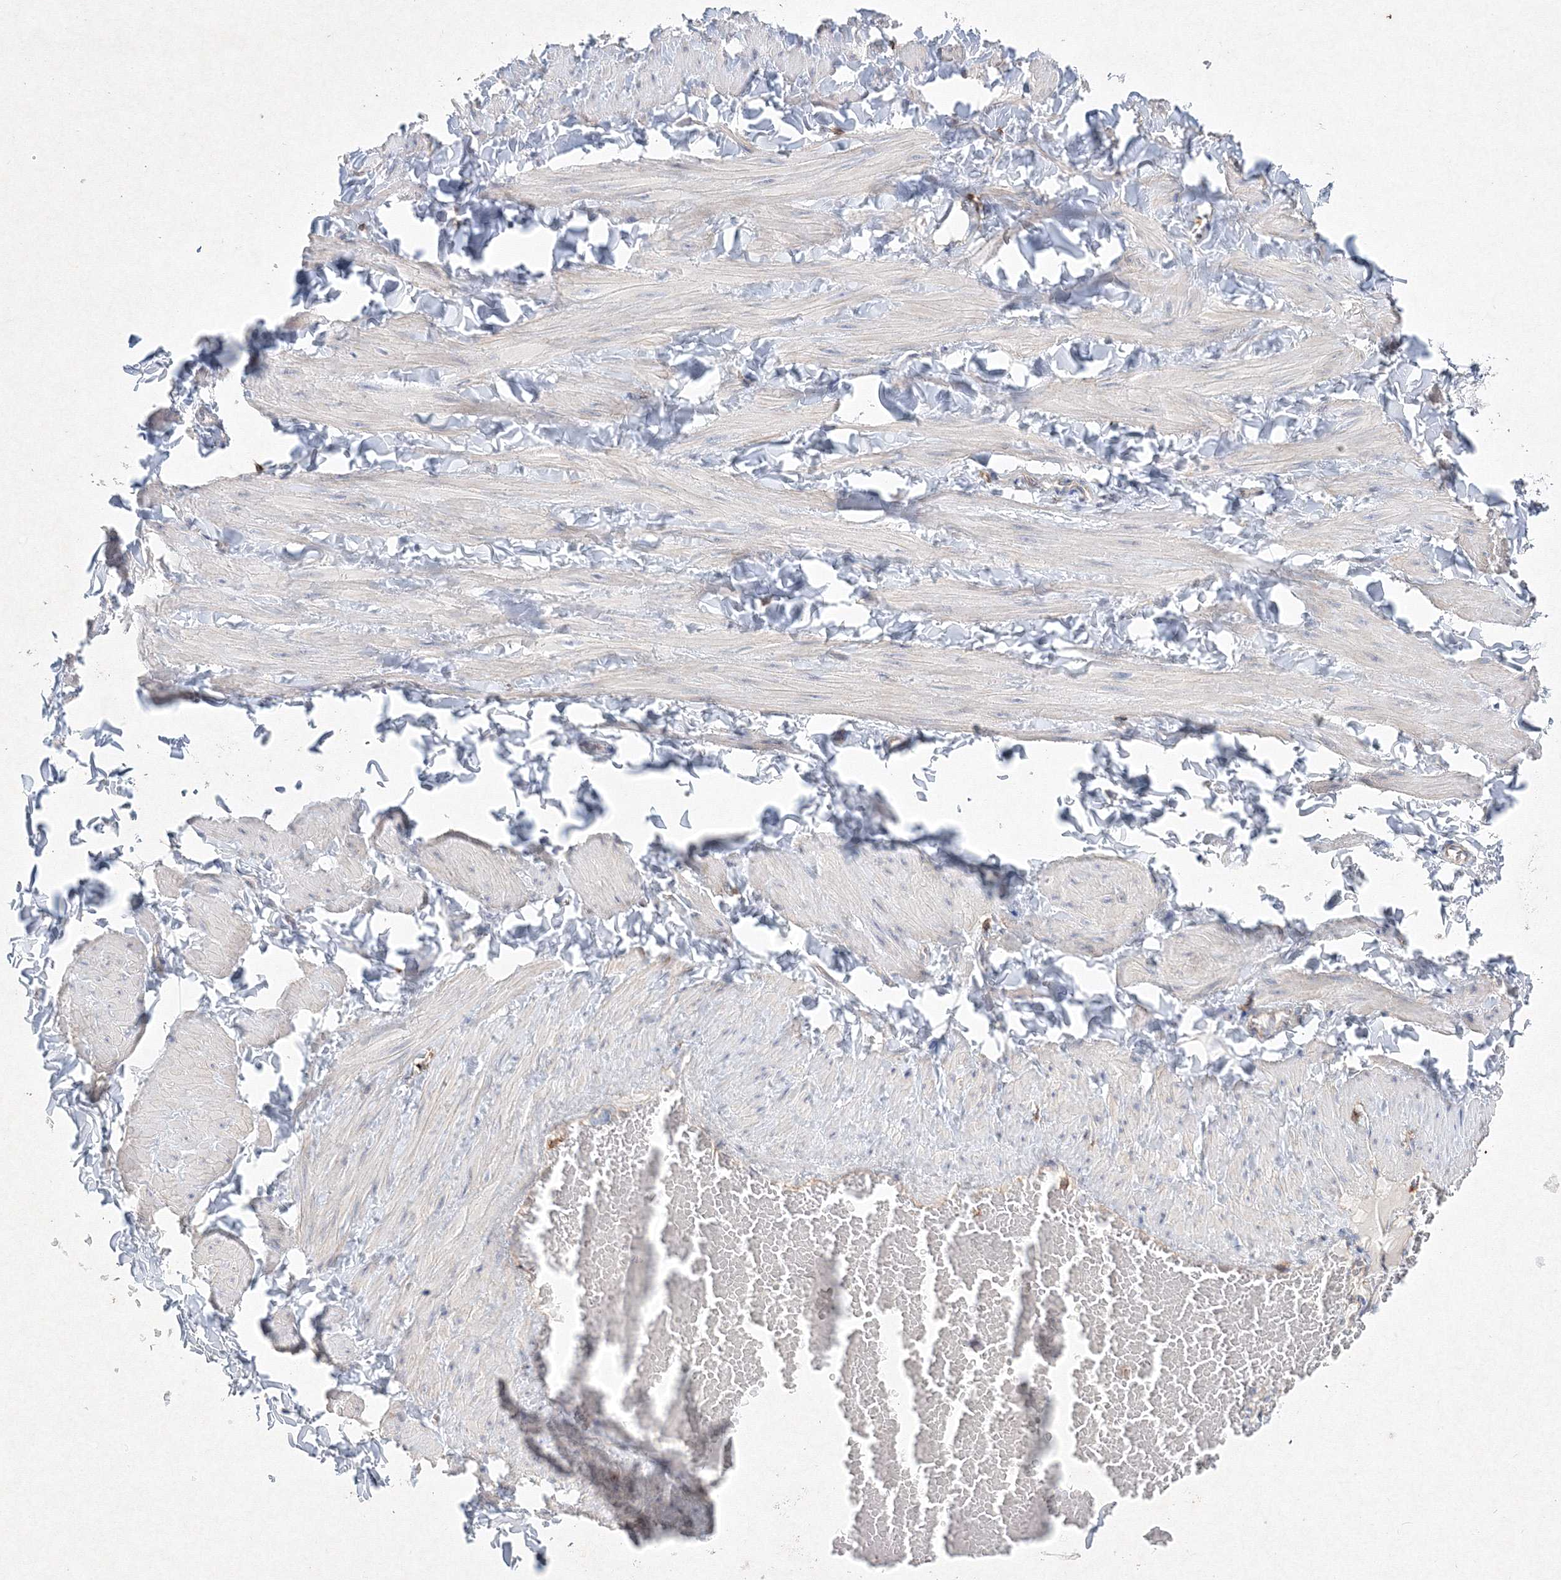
{"staining": {"intensity": "negative", "quantity": "none", "location": "none"}, "tissue": "adipose tissue", "cell_type": "Adipocytes", "image_type": "normal", "snomed": [{"axis": "morphology", "description": "Normal tissue, NOS"}, {"axis": "topography", "description": "Adipose tissue"}, {"axis": "topography", "description": "Vascular tissue"}, {"axis": "topography", "description": "Peripheral nerve tissue"}], "caption": "Unremarkable adipose tissue was stained to show a protein in brown. There is no significant staining in adipocytes. (DAB (3,3'-diaminobenzidine) immunohistochemistry with hematoxylin counter stain).", "gene": "HCST", "patient": {"sex": "male", "age": 25}}